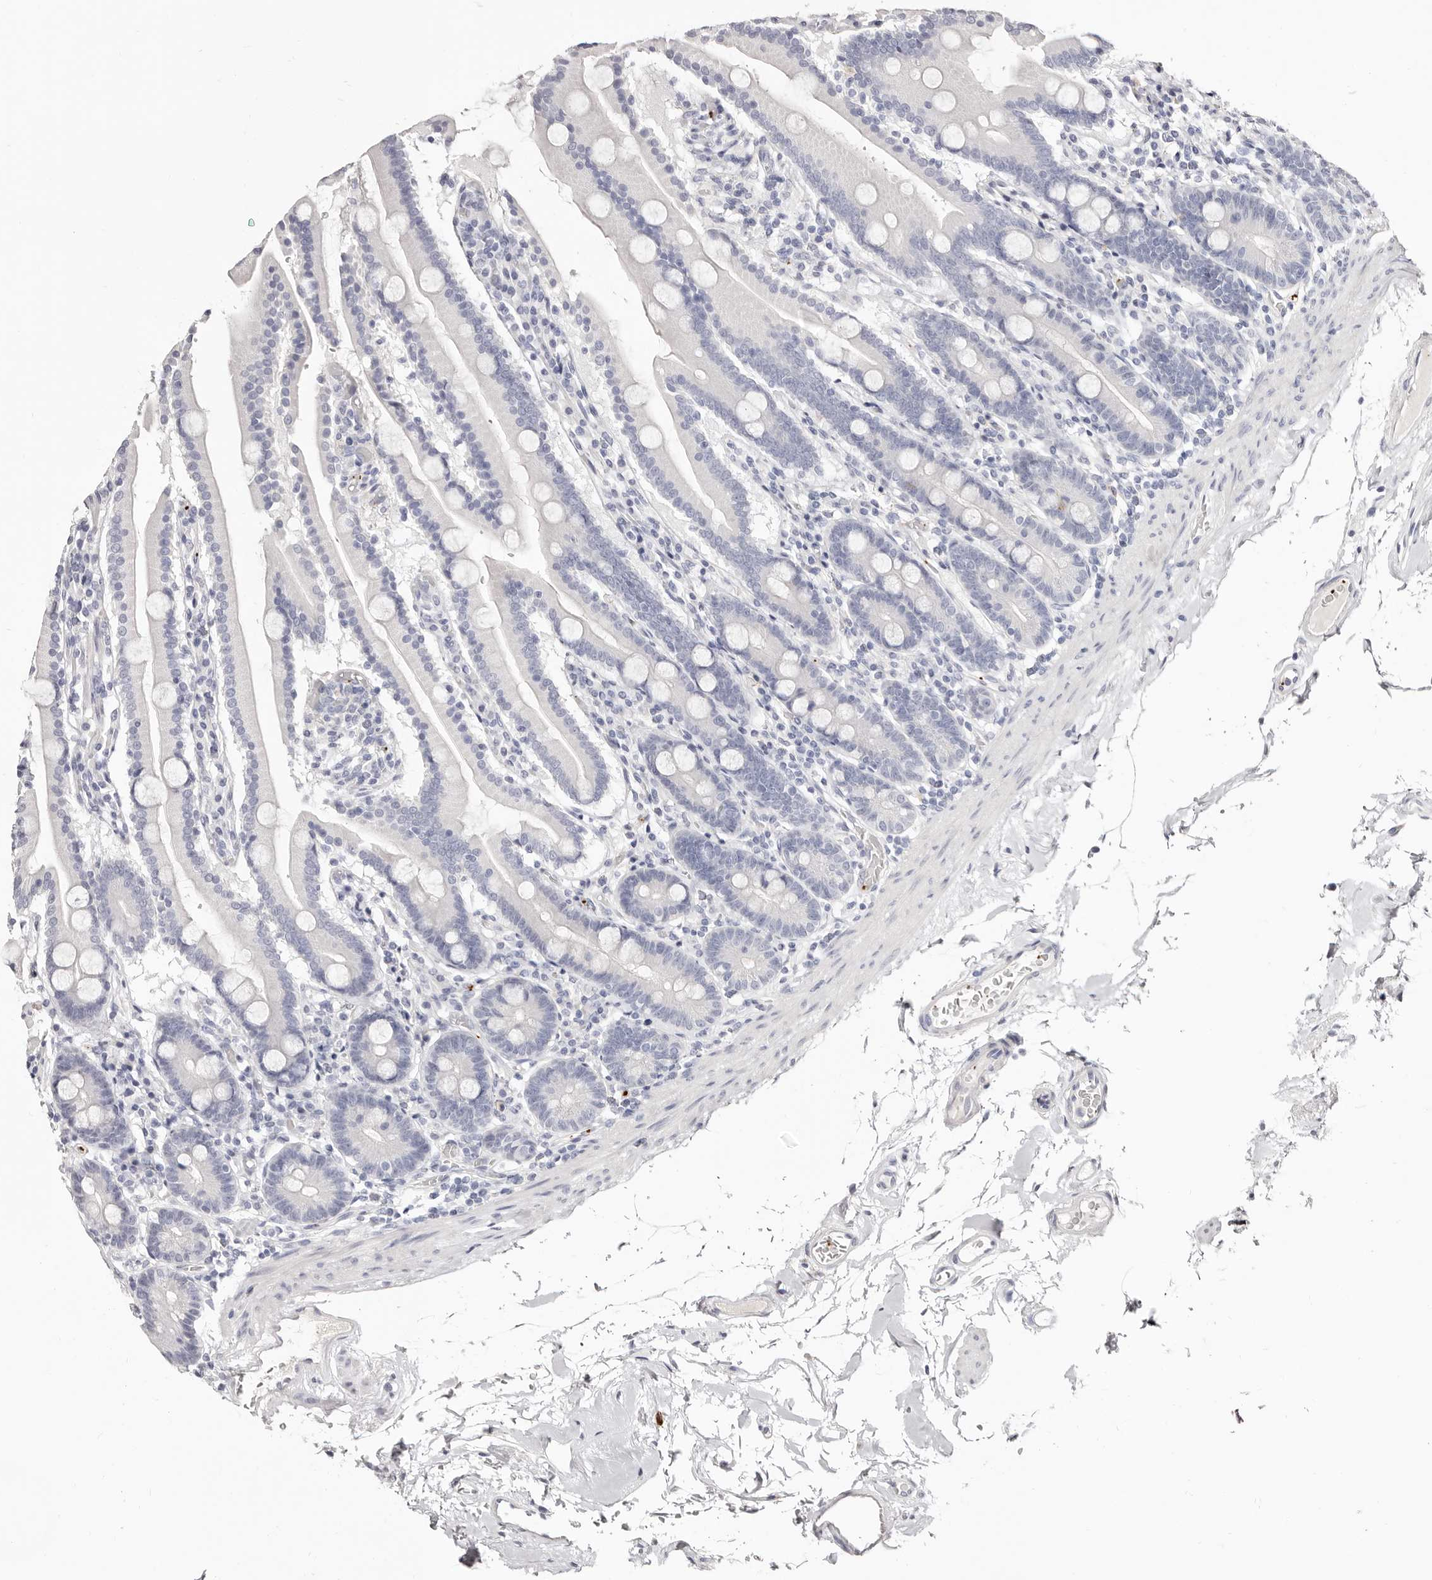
{"staining": {"intensity": "negative", "quantity": "none", "location": "none"}, "tissue": "duodenum", "cell_type": "Glandular cells", "image_type": "normal", "snomed": [{"axis": "morphology", "description": "Normal tissue, NOS"}, {"axis": "topography", "description": "Duodenum"}], "caption": "A histopathology image of duodenum stained for a protein reveals no brown staining in glandular cells. (DAB (3,3'-diaminobenzidine) immunohistochemistry (IHC) visualized using brightfield microscopy, high magnification).", "gene": "PF4", "patient": {"sex": "male", "age": 55}}